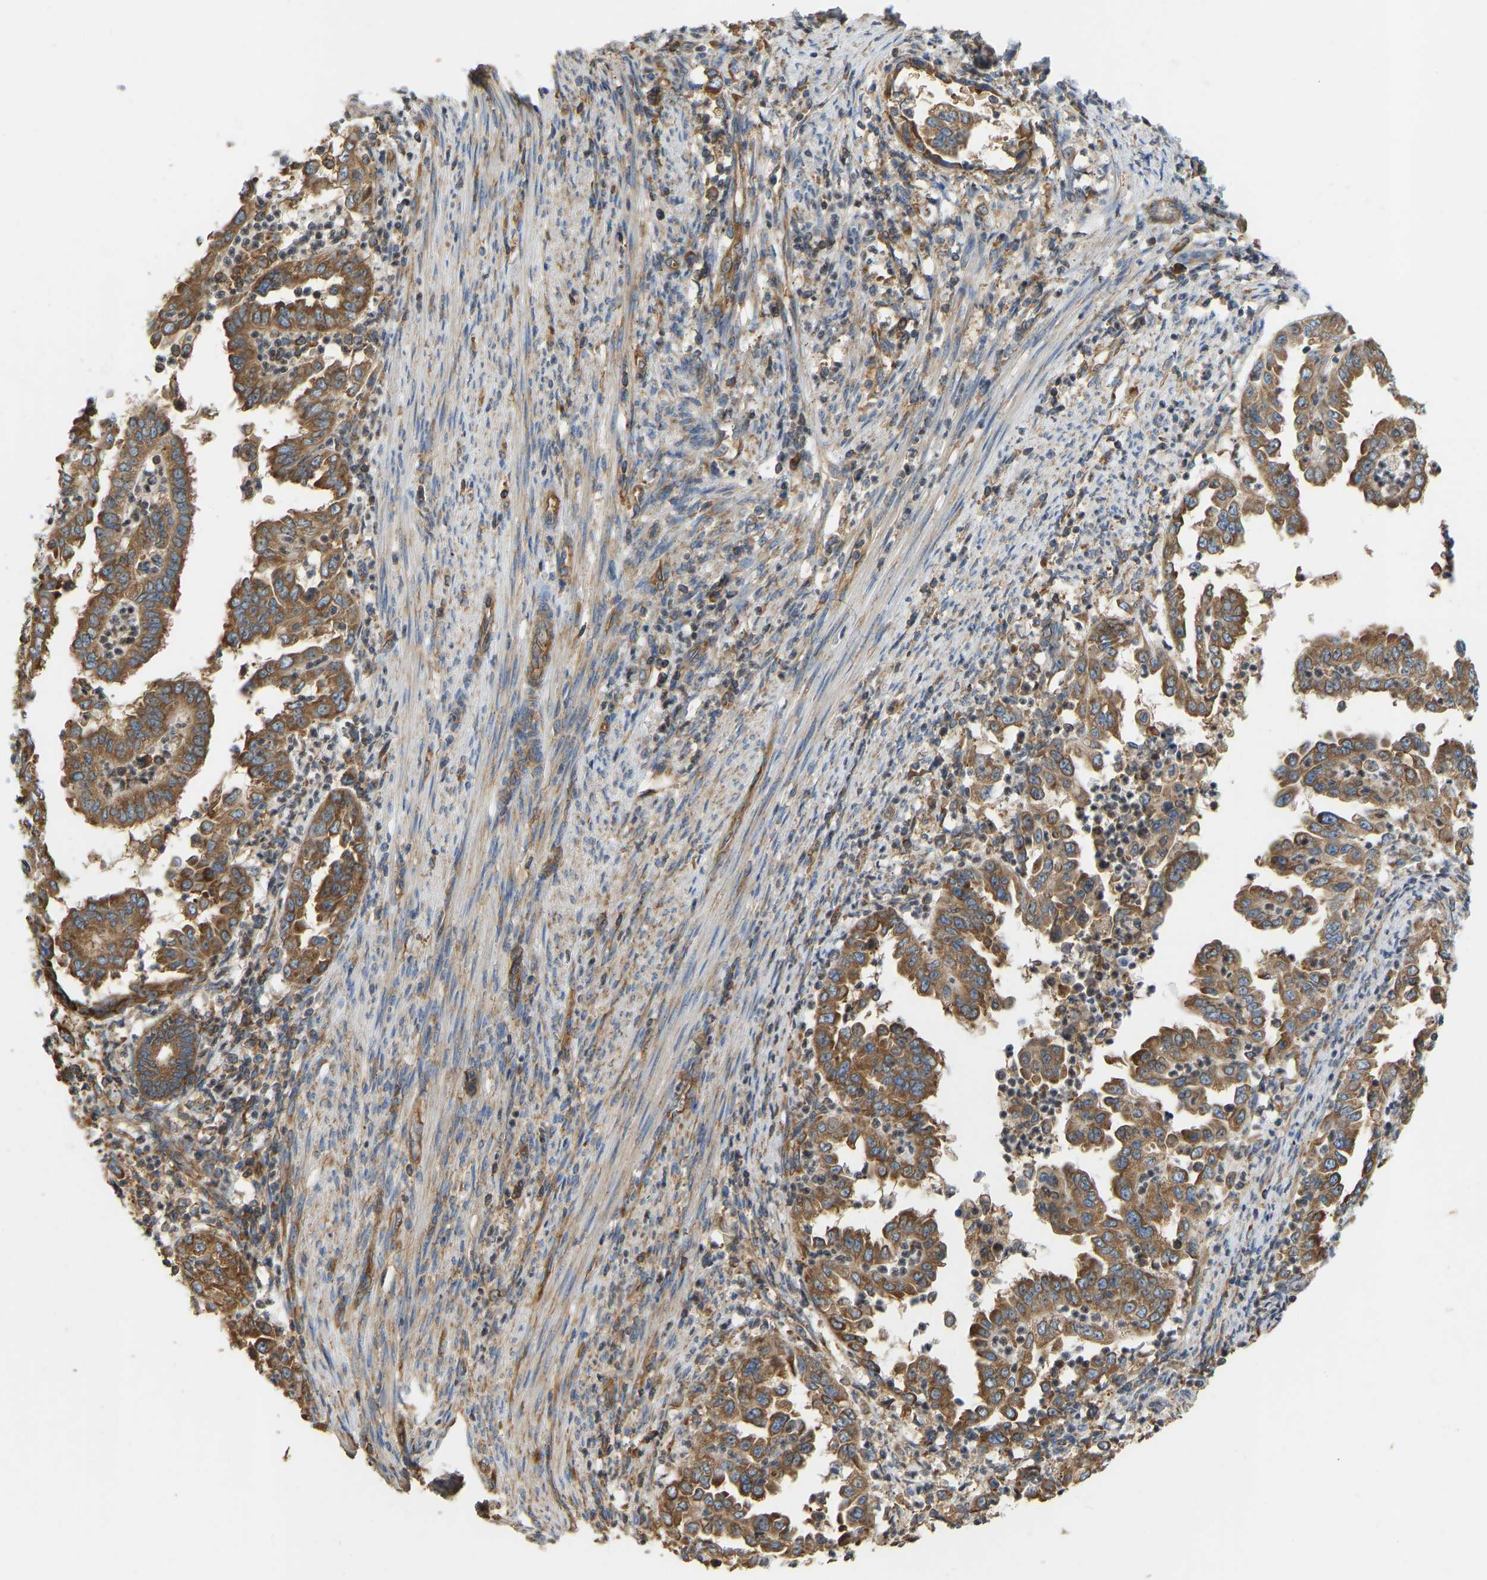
{"staining": {"intensity": "moderate", "quantity": ">75%", "location": "cytoplasmic/membranous"}, "tissue": "endometrial cancer", "cell_type": "Tumor cells", "image_type": "cancer", "snomed": [{"axis": "morphology", "description": "Adenocarcinoma, NOS"}, {"axis": "topography", "description": "Endometrium"}], "caption": "The image displays immunohistochemical staining of endometrial cancer (adenocarcinoma). There is moderate cytoplasmic/membranous staining is appreciated in approximately >75% of tumor cells. (brown staining indicates protein expression, while blue staining denotes nuclei).", "gene": "RPS6KB2", "patient": {"sex": "female", "age": 85}}